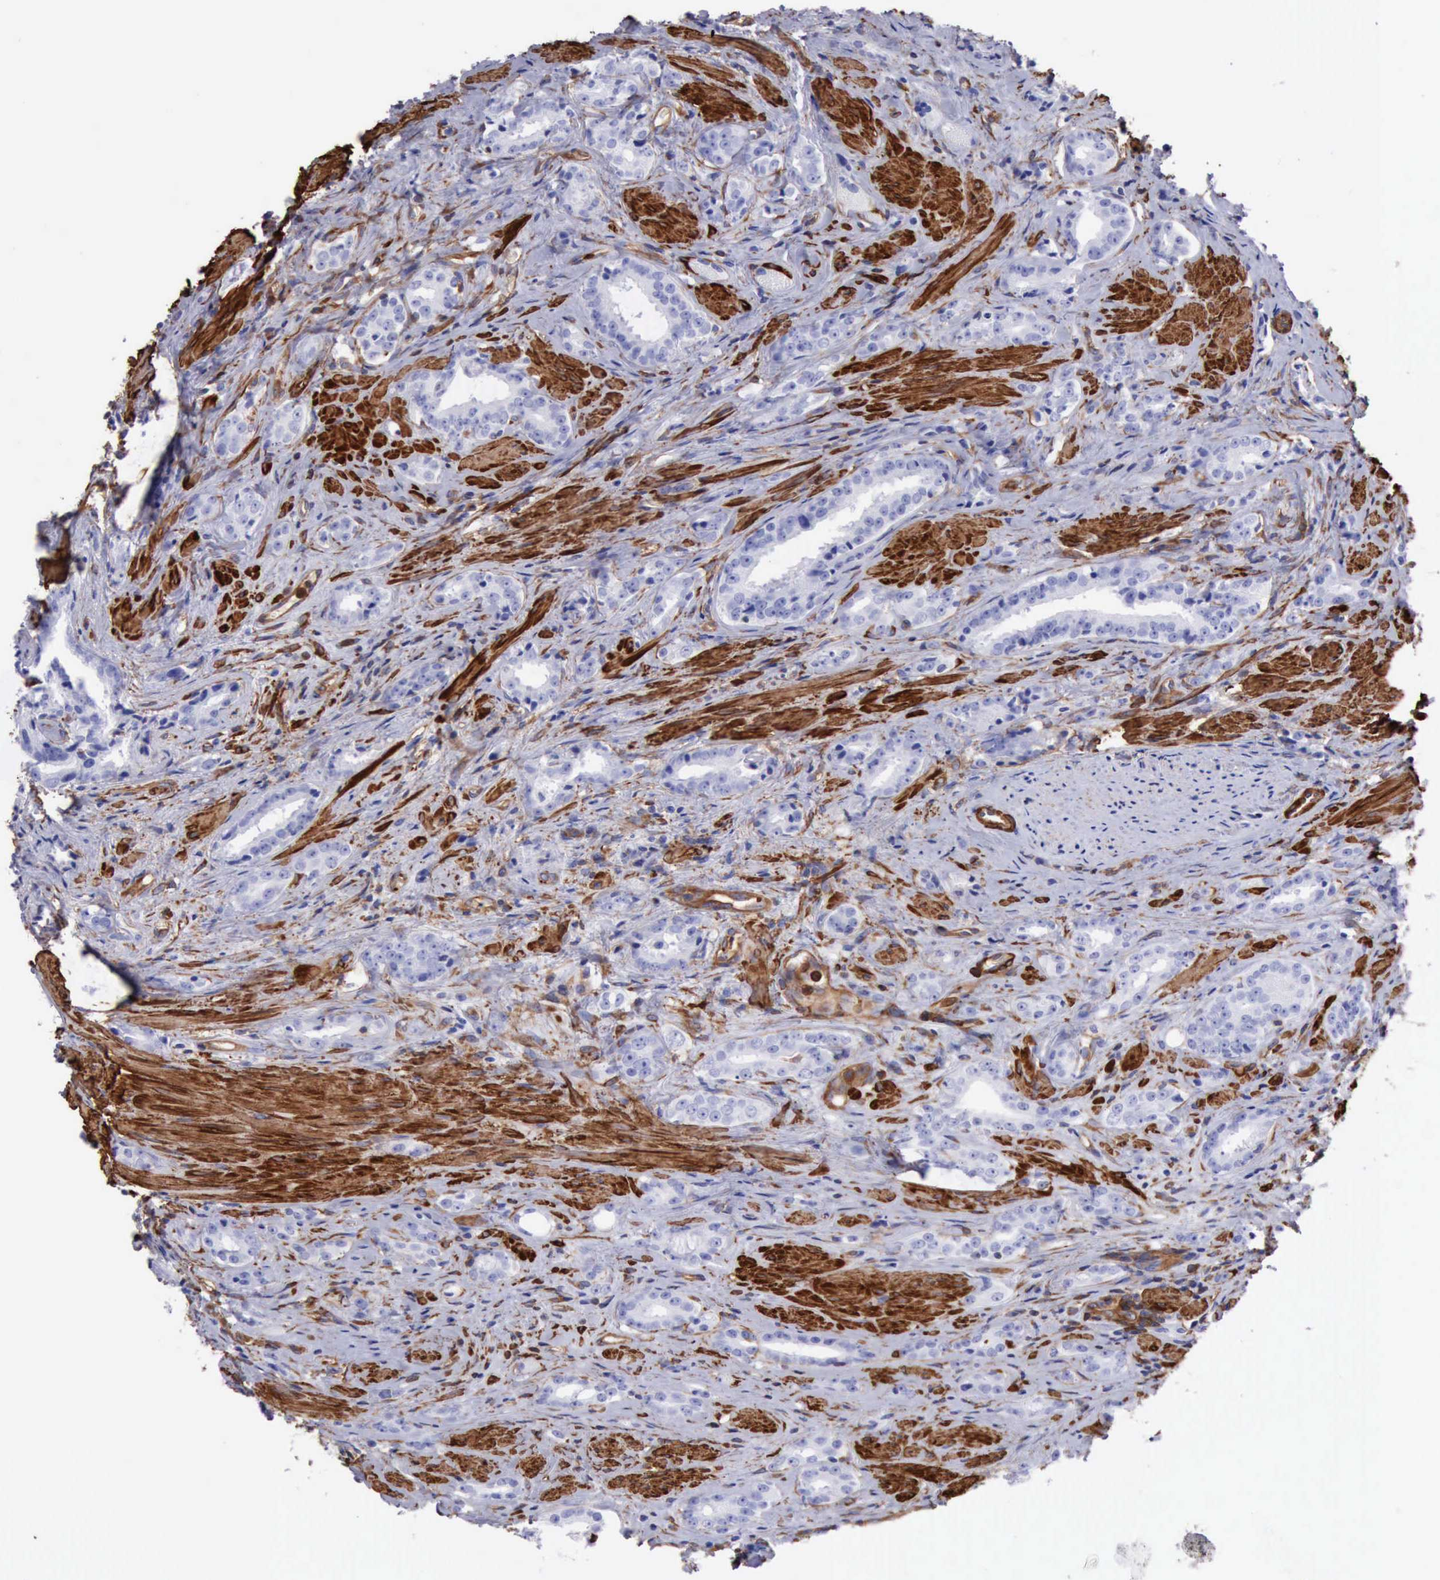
{"staining": {"intensity": "negative", "quantity": "none", "location": "none"}, "tissue": "prostate cancer", "cell_type": "Tumor cells", "image_type": "cancer", "snomed": [{"axis": "morphology", "description": "Adenocarcinoma, Medium grade"}, {"axis": "topography", "description": "Prostate"}], "caption": "Human prostate cancer (medium-grade adenocarcinoma) stained for a protein using IHC reveals no staining in tumor cells.", "gene": "FLNA", "patient": {"sex": "male", "age": 53}}